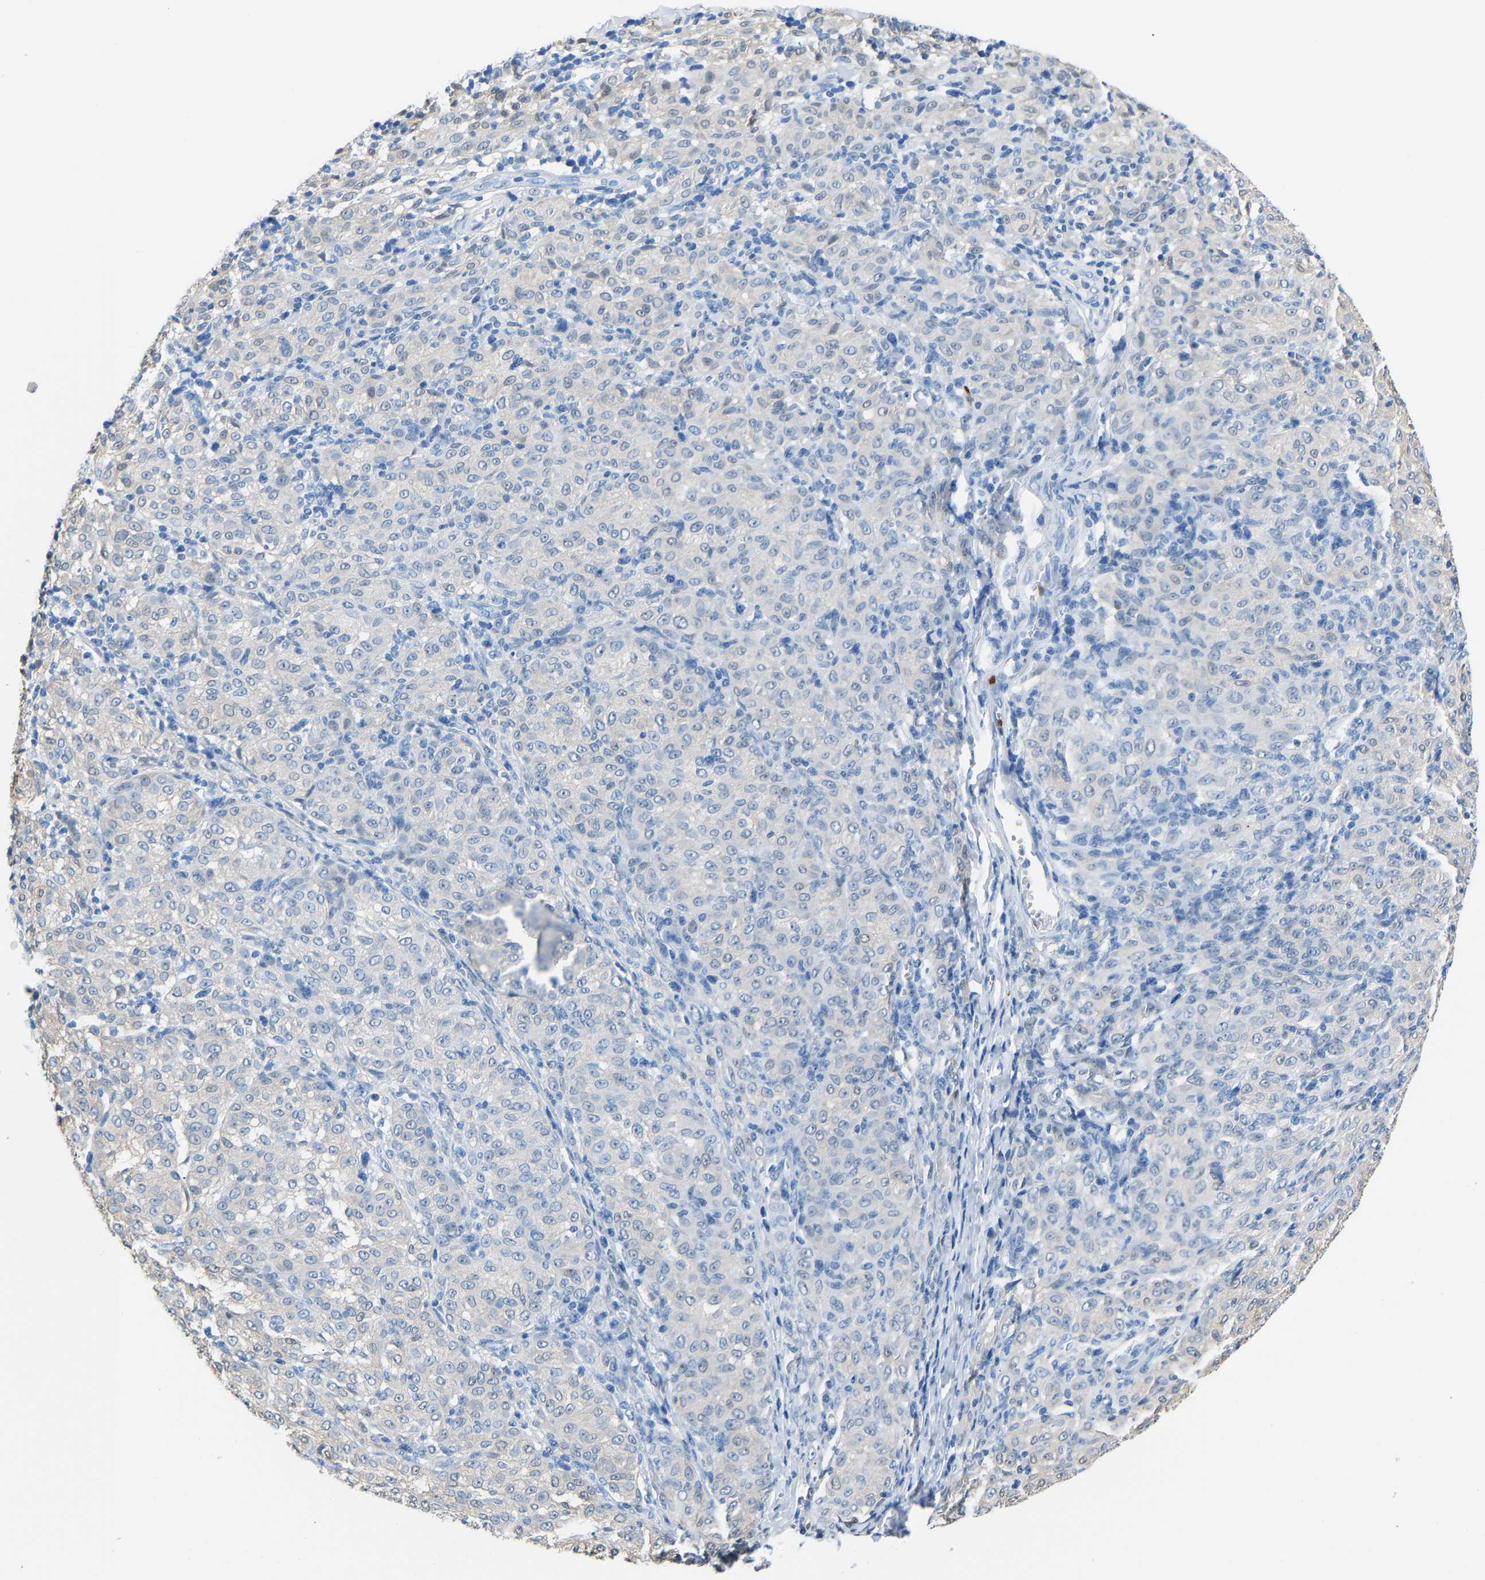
{"staining": {"intensity": "negative", "quantity": "none", "location": "none"}, "tissue": "melanoma", "cell_type": "Tumor cells", "image_type": "cancer", "snomed": [{"axis": "morphology", "description": "Malignant melanoma, NOS"}, {"axis": "topography", "description": "Skin"}], "caption": "This histopathology image is of melanoma stained with IHC to label a protein in brown with the nuclei are counter-stained blue. There is no staining in tumor cells.", "gene": "S100P", "patient": {"sex": "female", "age": 72}}